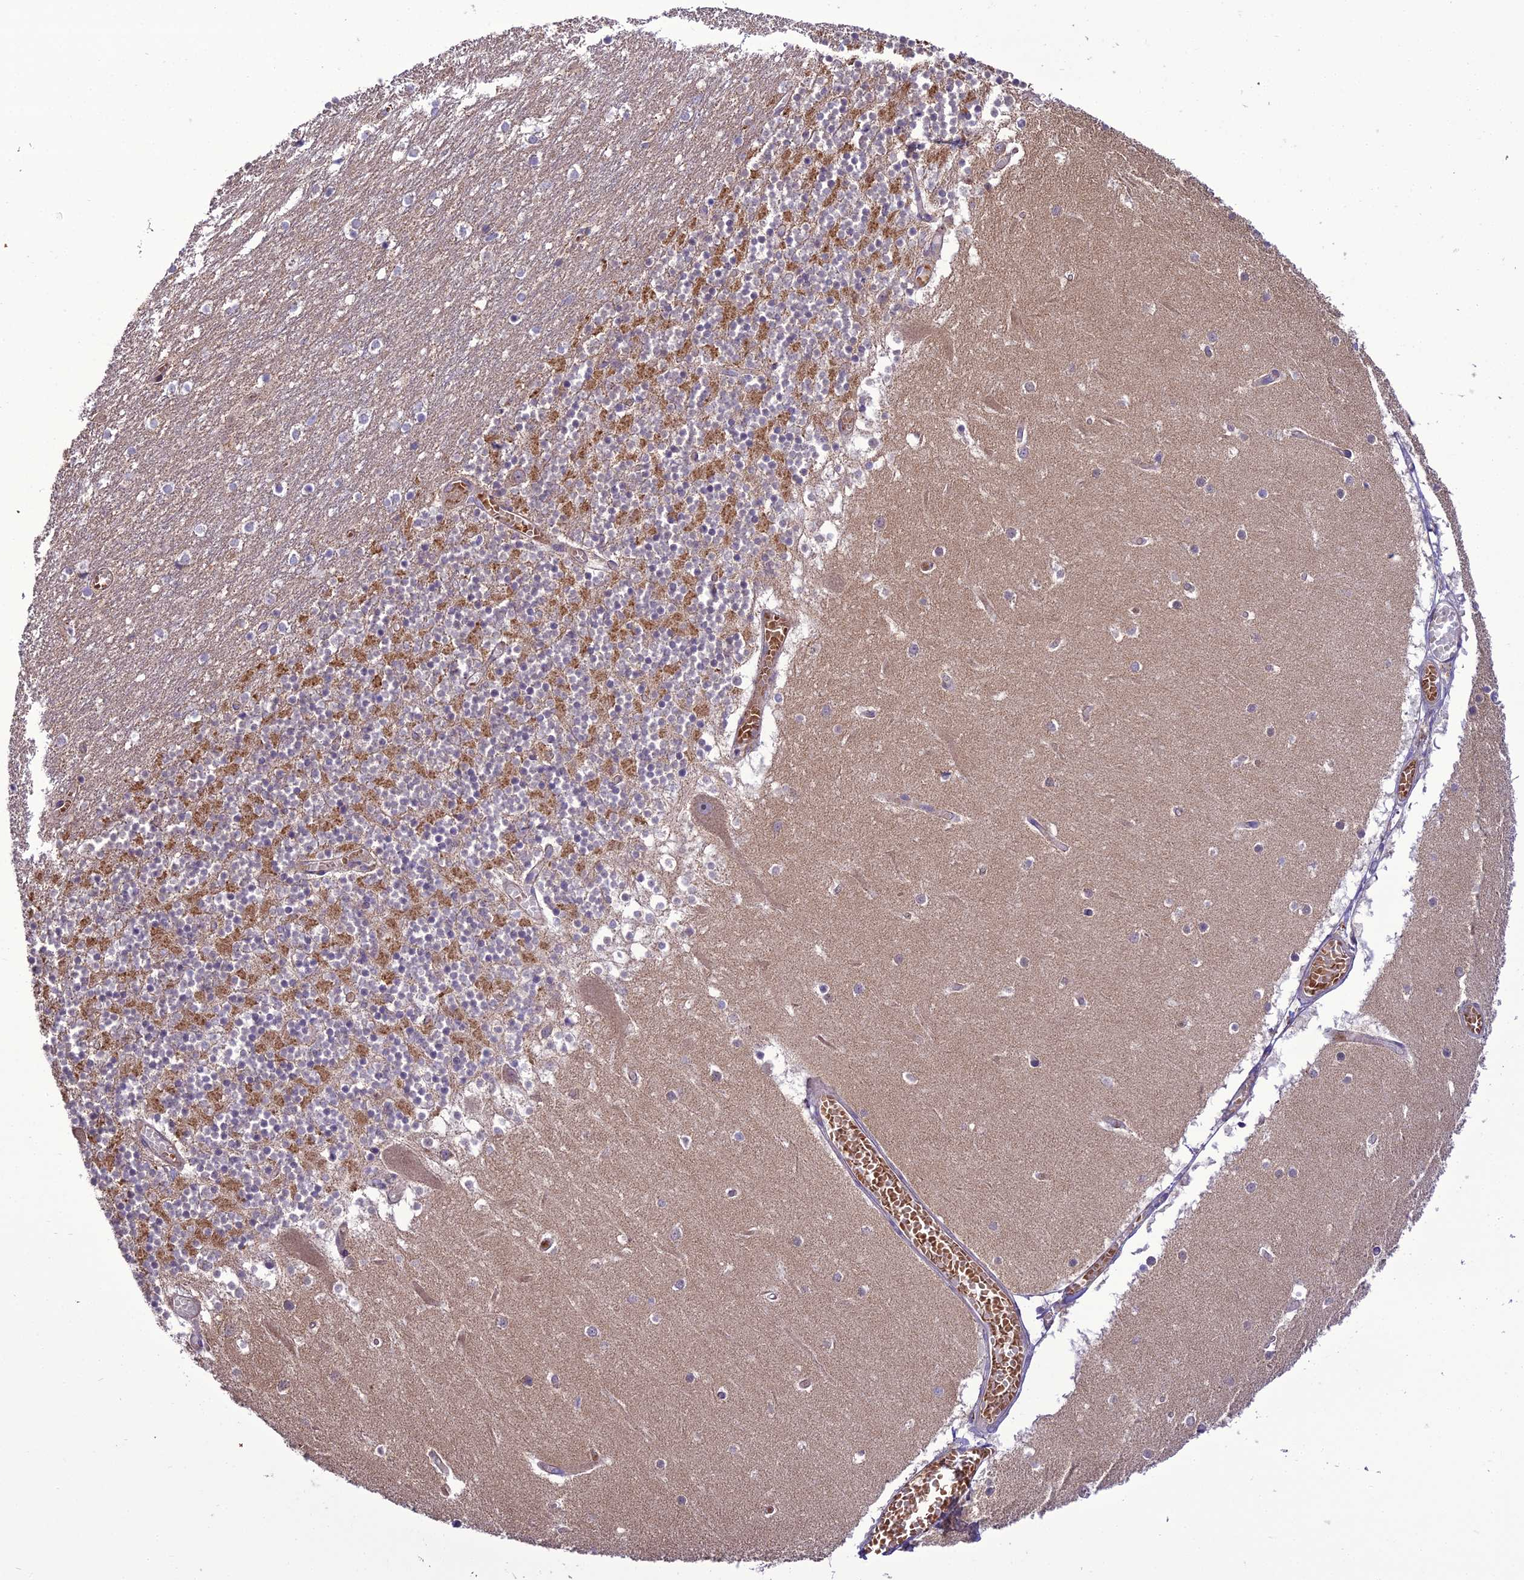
{"staining": {"intensity": "moderate", "quantity": "25%-75%", "location": "cytoplasmic/membranous"}, "tissue": "cerebellum", "cell_type": "Cells in granular layer", "image_type": "normal", "snomed": [{"axis": "morphology", "description": "Normal tissue, NOS"}, {"axis": "topography", "description": "Cerebellum"}], "caption": "The micrograph shows immunohistochemical staining of unremarkable cerebellum. There is moderate cytoplasmic/membranous expression is present in about 25%-75% of cells in granular layer.", "gene": "ENSG00000260272", "patient": {"sex": "female", "age": 28}}